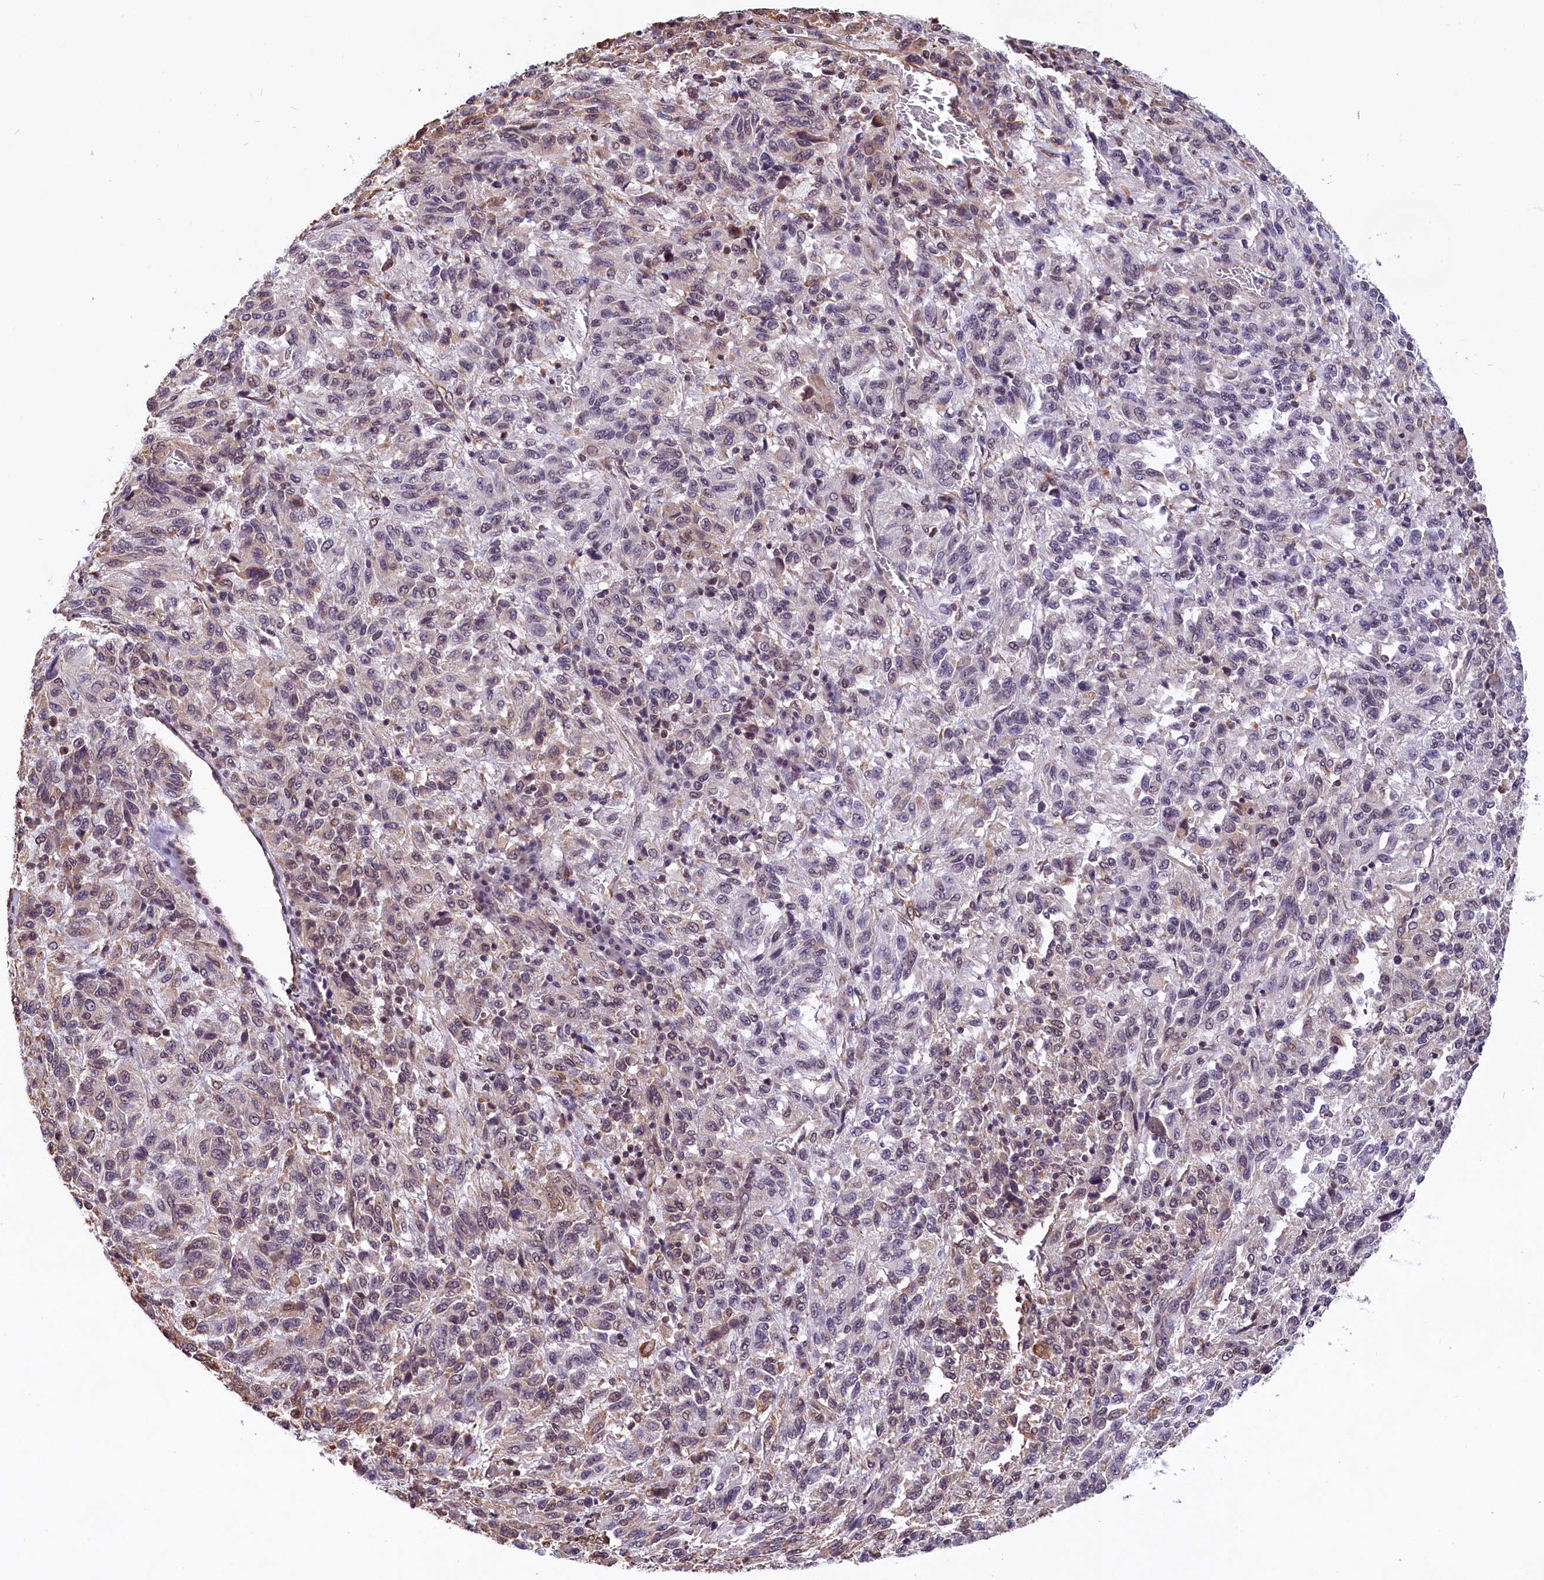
{"staining": {"intensity": "moderate", "quantity": "<25%", "location": "cytoplasmic/membranous,nuclear"}, "tissue": "melanoma", "cell_type": "Tumor cells", "image_type": "cancer", "snomed": [{"axis": "morphology", "description": "Malignant melanoma, Metastatic site"}, {"axis": "topography", "description": "Lung"}], "caption": "Immunohistochemical staining of human melanoma displays low levels of moderate cytoplasmic/membranous and nuclear positivity in approximately <25% of tumor cells. (DAB (3,3'-diaminobenzidine) IHC, brown staining for protein, blue staining for nuclei).", "gene": "ZC3H4", "patient": {"sex": "male", "age": 64}}